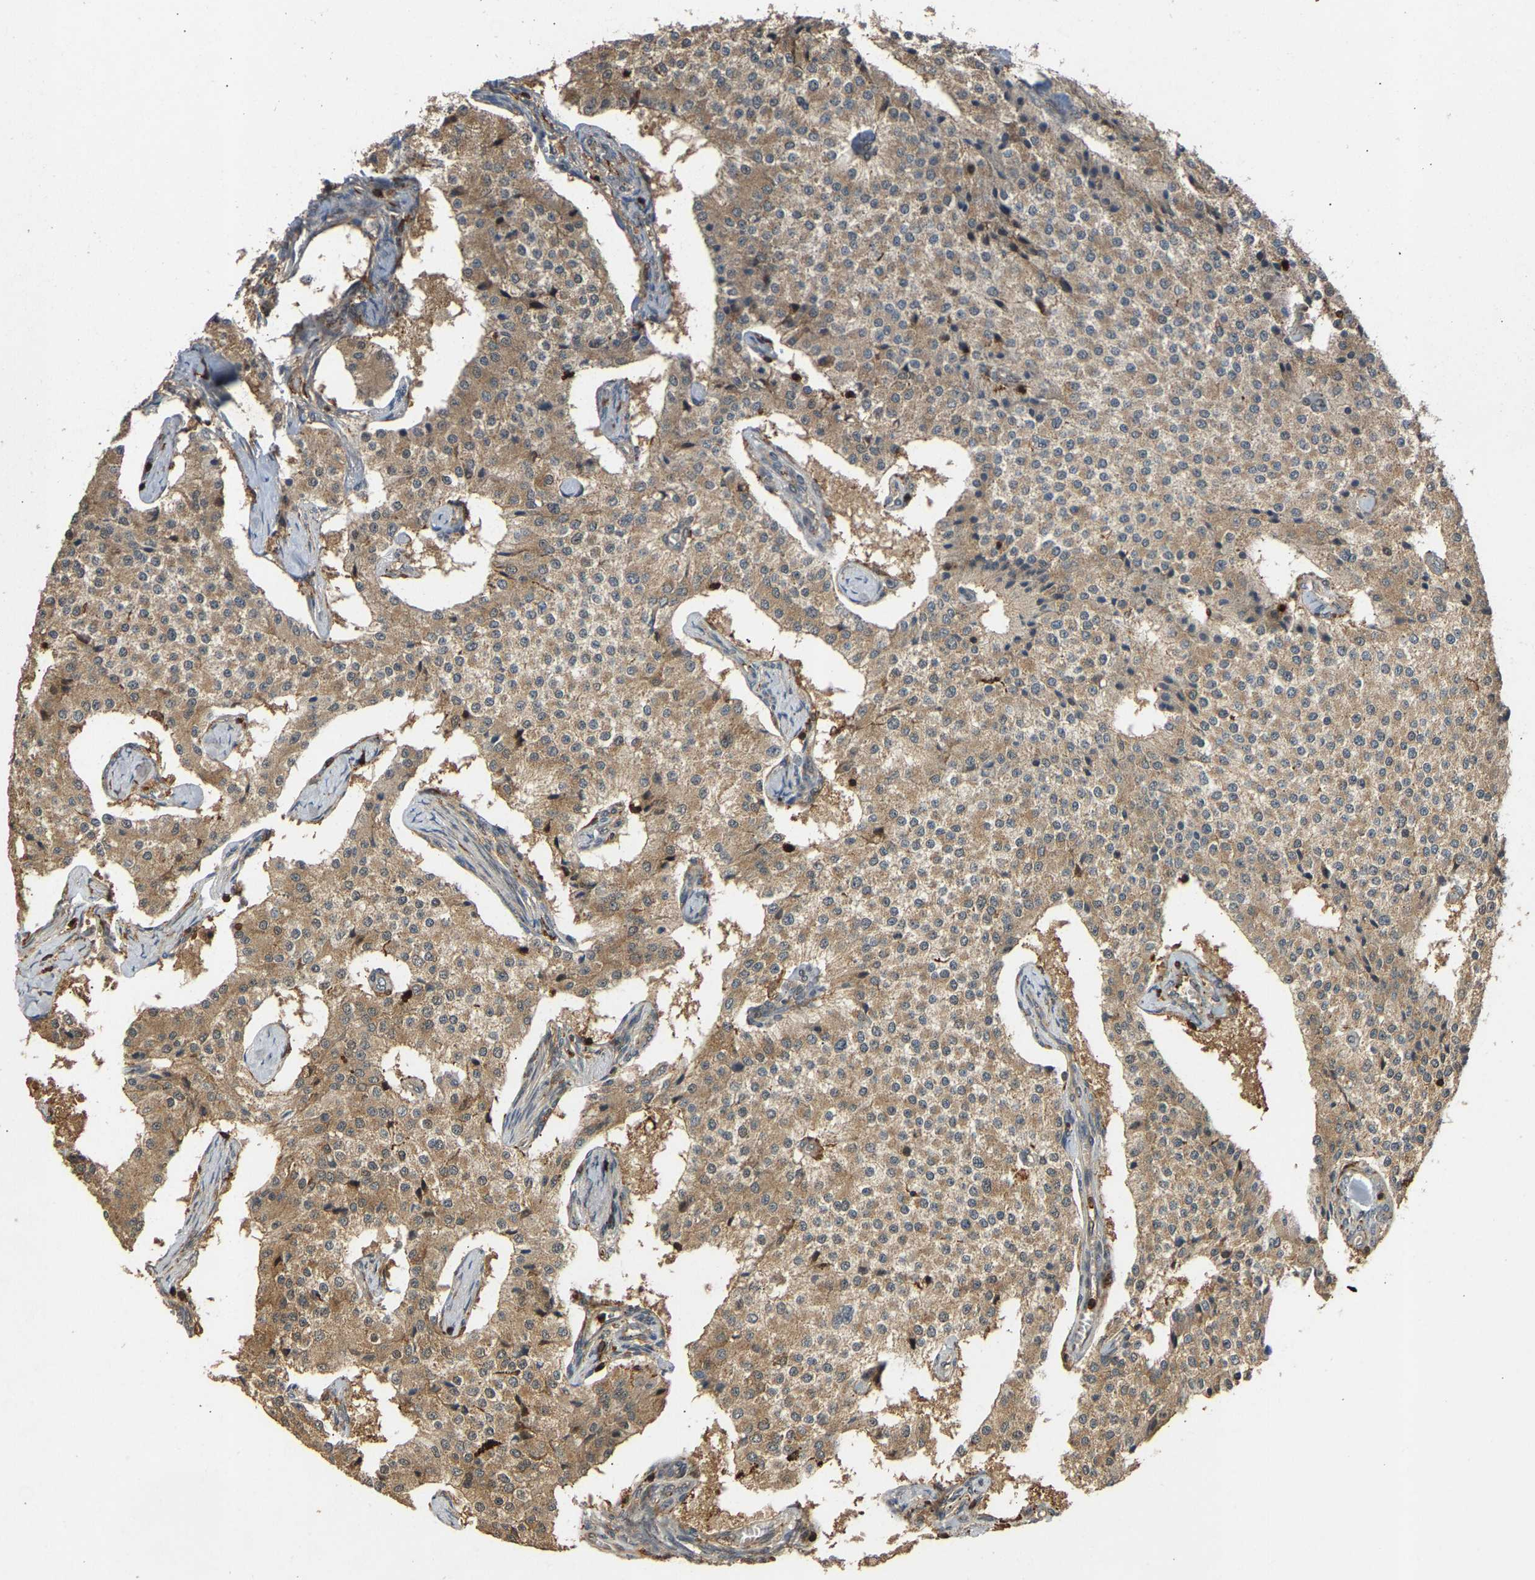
{"staining": {"intensity": "moderate", "quantity": ">75%", "location": "cytoplasmic/membranous"}, "tissue": "carcinoid", "cell_type": "Tumor cells", "image_type": "cancer", "snomed": [{"axis": "morphology", "description": "Carcinoid, malignant, NOS"}, {"axis": "topography", "description": "Lung"}], "caption": "Carcinoid stained with immunohistochemistry shows moderate cytoplasmic/membranous staining in about >75% of tumor cells.", "gene": "GOPC", "patient": {"sex": "male", "age": 60}}